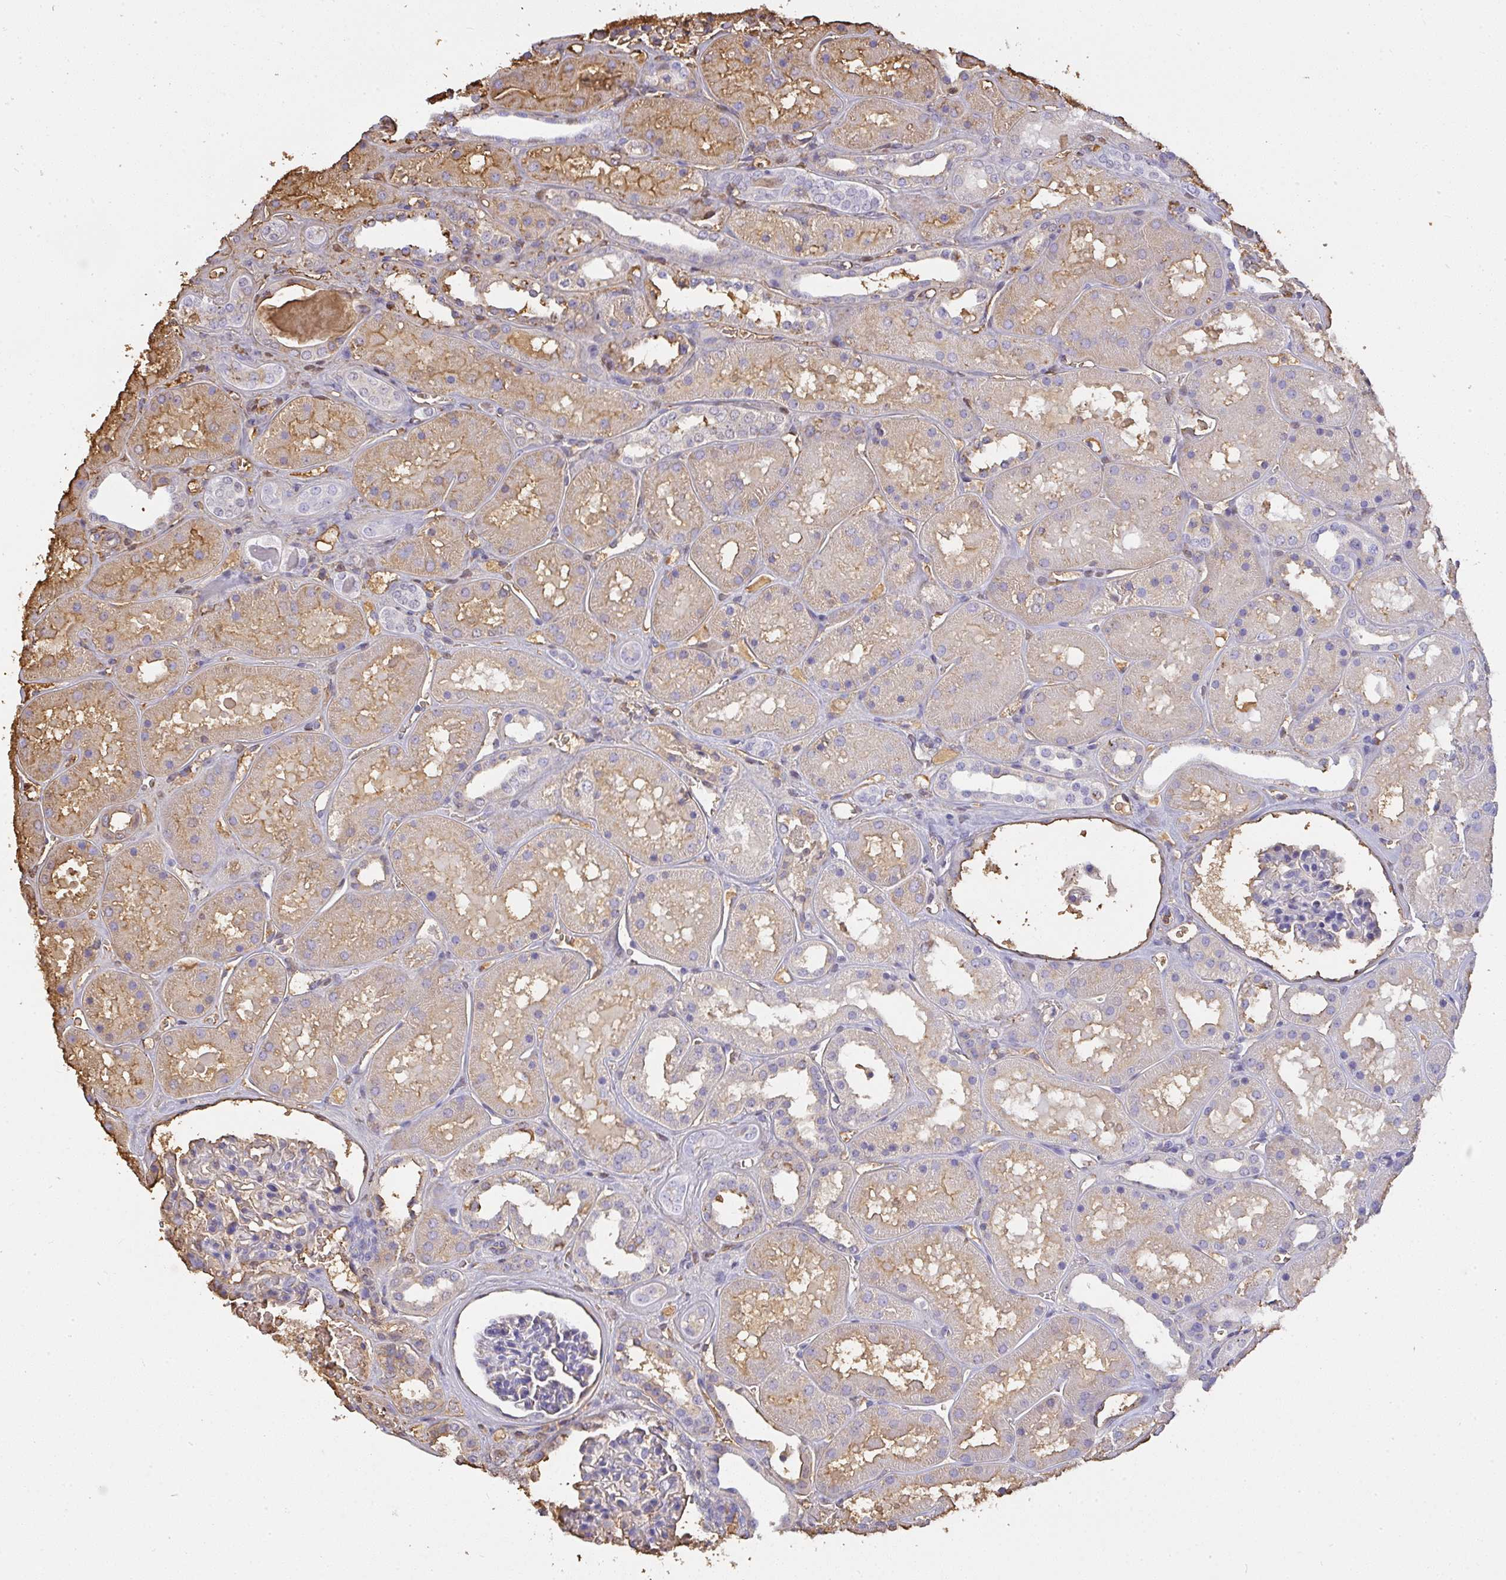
{"staining": {"intensity": "negative", "quantity": "none", "location": "none"}, "tissue": "kidney", "cell_type": "Cells in glomeruli", "image_type": "normal", "snomed": [{"axis": "morphology", "description": "Normal tissue, NOS"}, {"axis": "topography", "description": "Kidney"}], "caption": "IHC photomicrograph of unremarkable kidney stained for a protein (brown), which shows no expression in cells in glomeruli.", "gene": "SMYD5", "patient": {"sex": "female", "age": 41}}